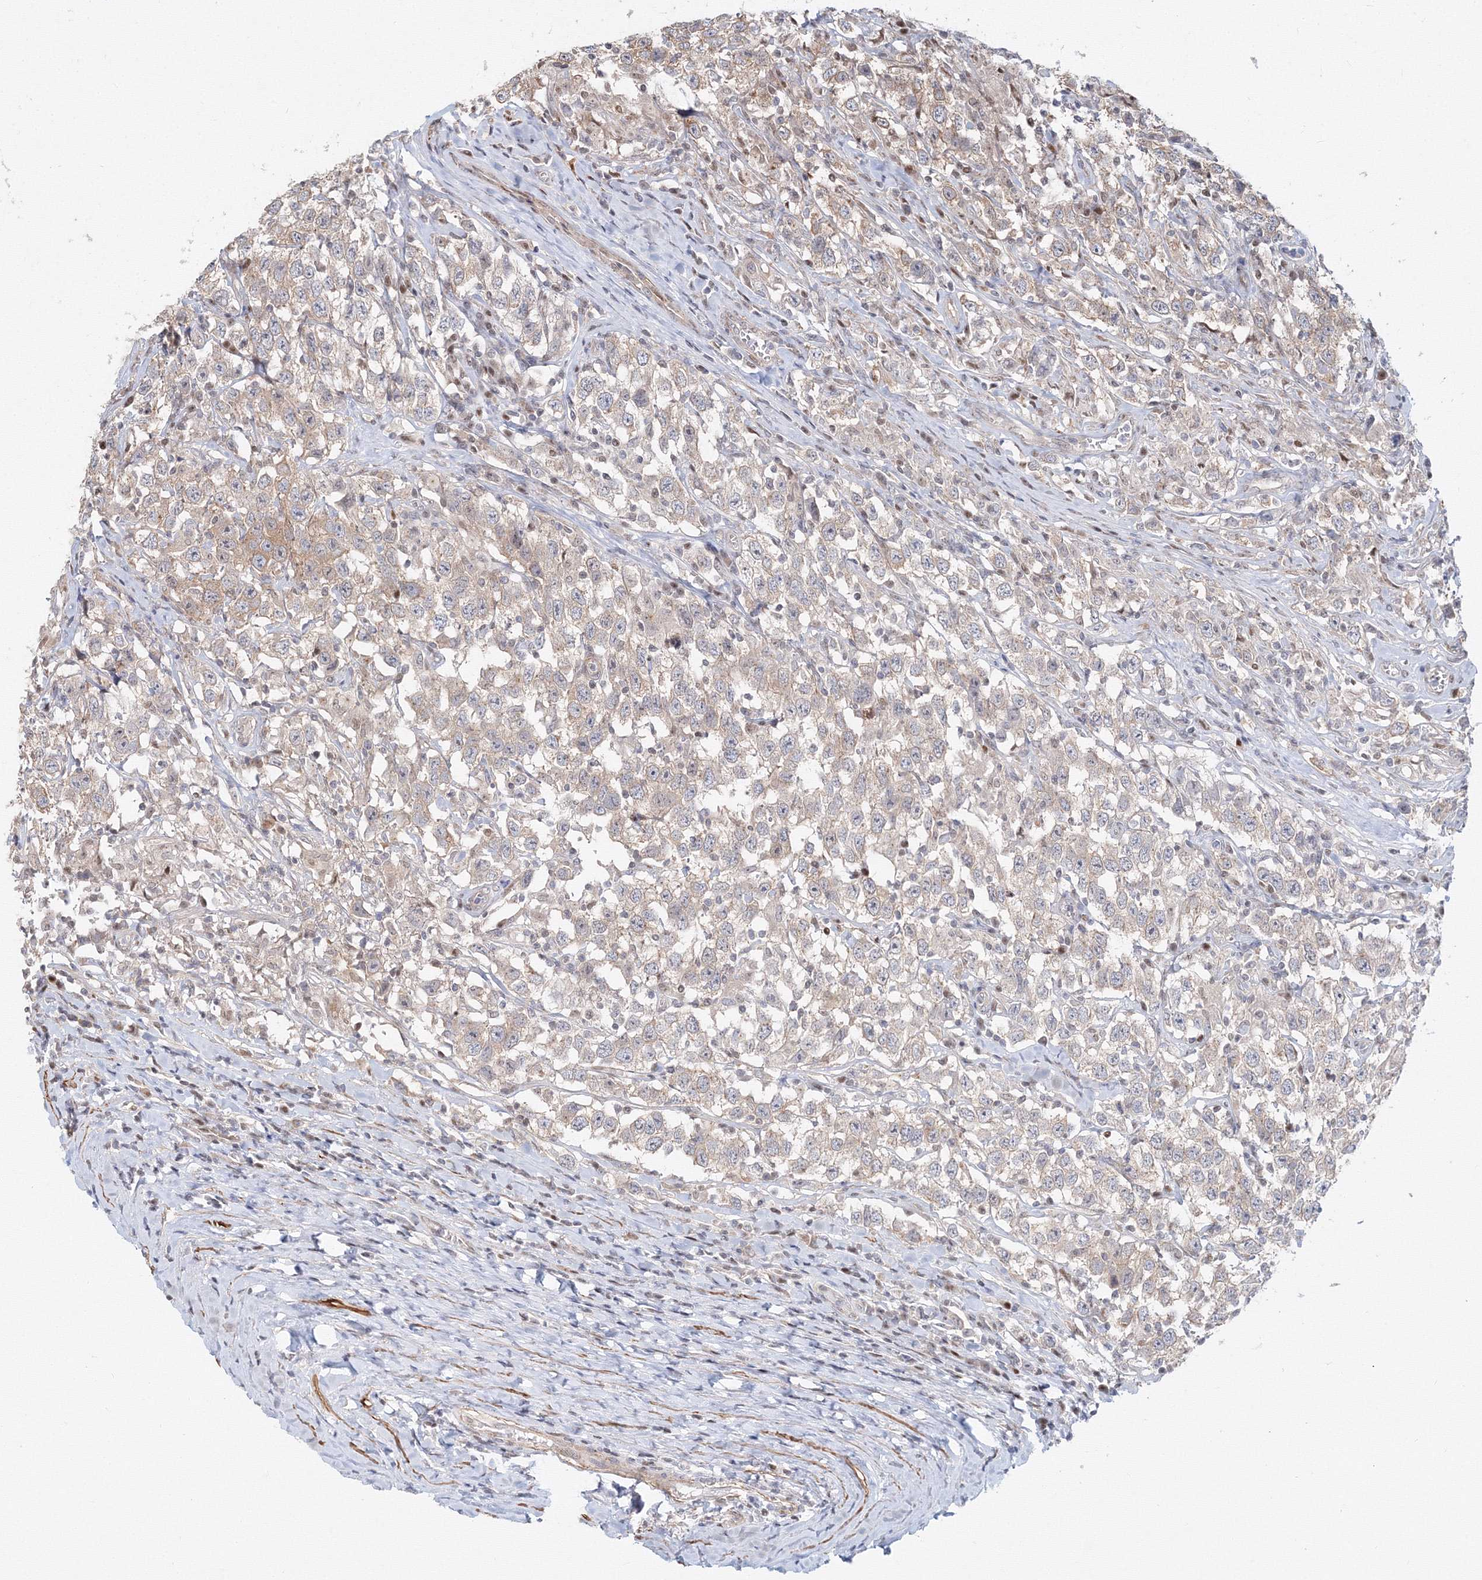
{"staining": {"intensity": "moderate", "quantity": "25%-75%", "location": "cytoplasmic/membranous"}, "tissue": "testis cancer", "cell_type": "Tumor cells", "image_type": "cancer", "snomed": [{"axis": "morphology", "description": "Seminoma, NOS"}, {"axis": "topography", "description": "Testis"}], "caption": "Protein expression by IHC shows moderate cytoplasmic/membranous positivity in about 25%-75% of tumor cells in testis seminoma.", "gene": "ARHGAP21", "patient": {"sex": "male", "age": 41}}